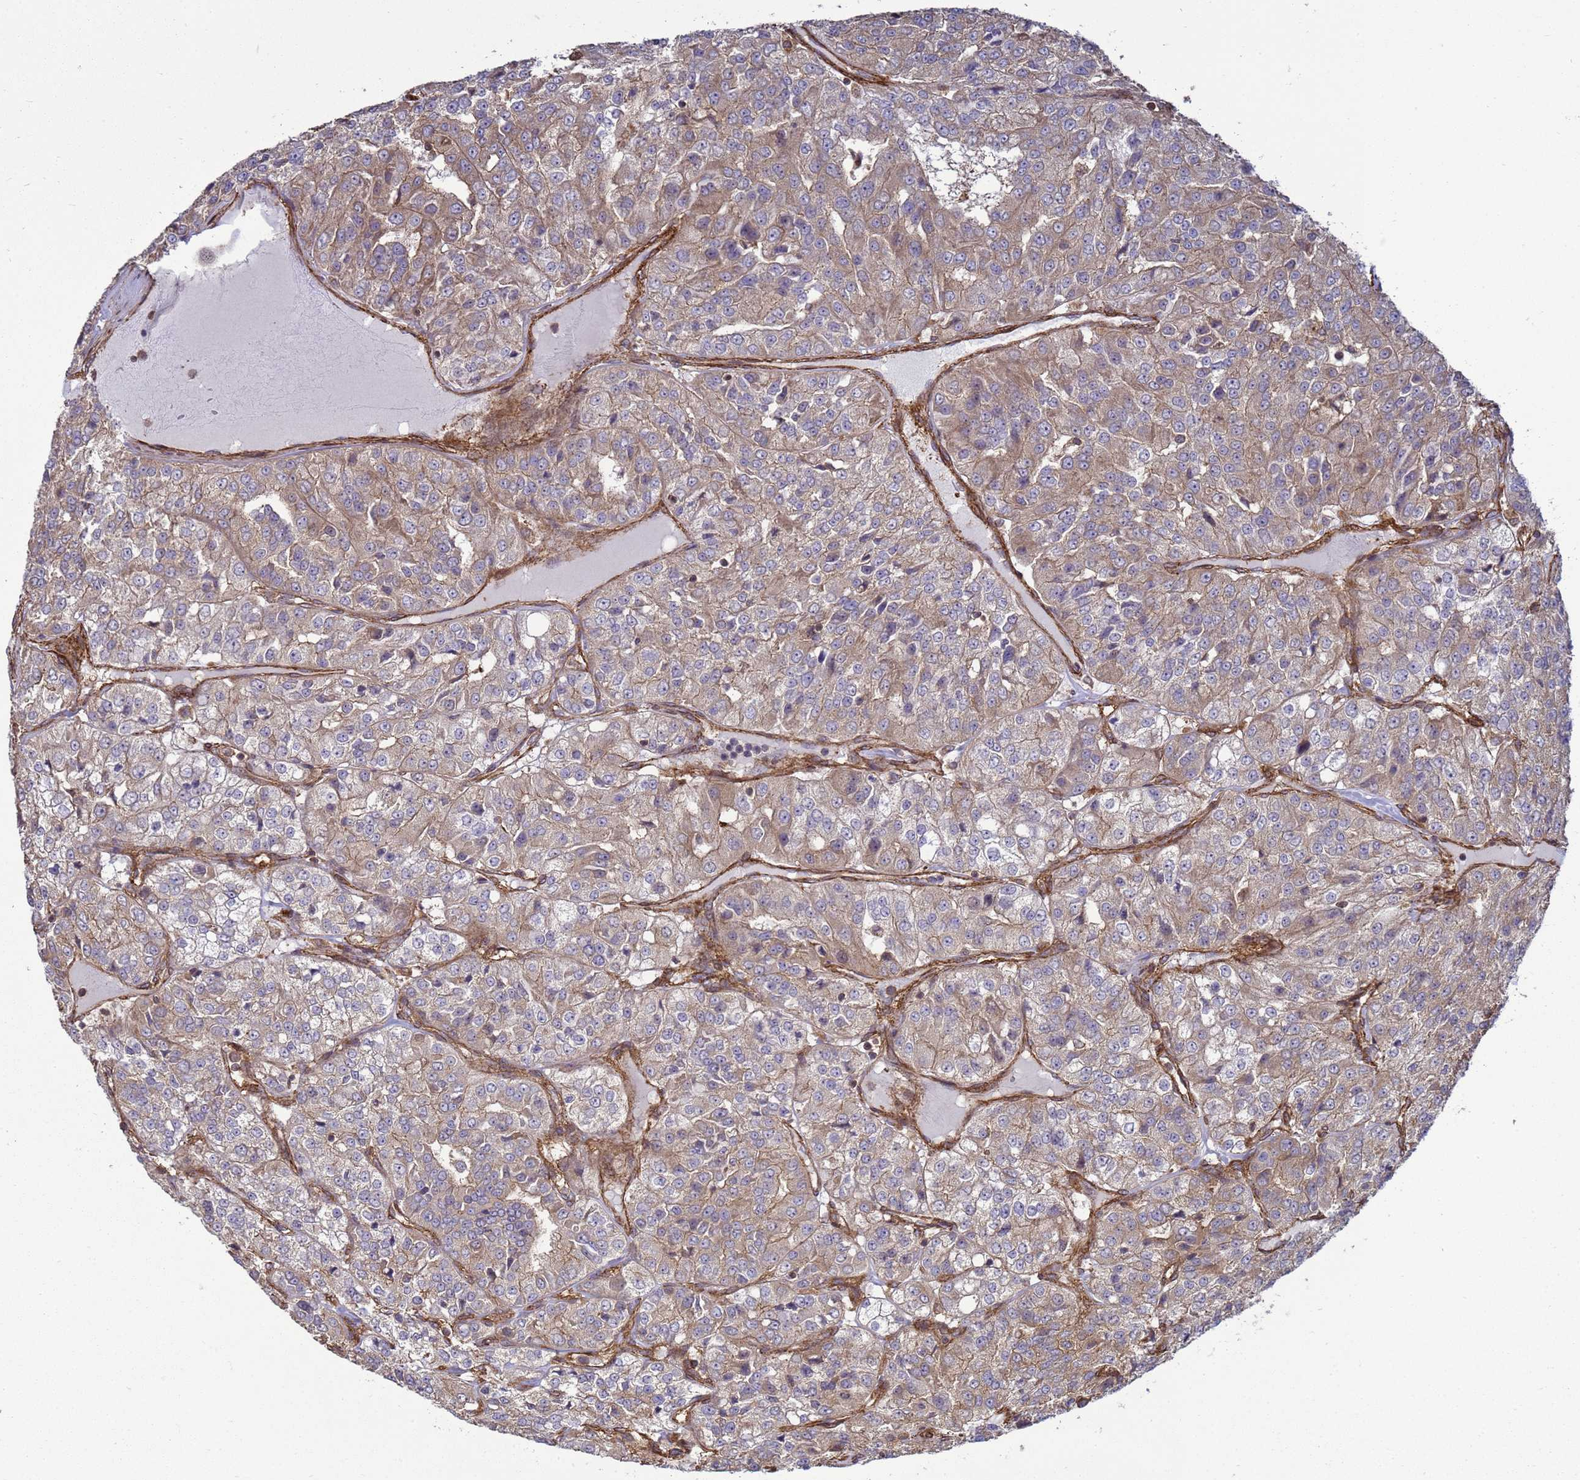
{"staining": {"intensity": "weak", "quantity": ">75%", "location": "cytoplasmic/membranous"}, "tissue": "renal cancer", "cell_type": "Tumor cells", "image_type": "cancer", "snomed": [{"axis": "morphology", "description": "Adenocarcinoma, NOS"}, {"axis": "topography", "description": "Kidney"}], "caption": "Immunohistochemistry (IHC) (DAB (3,3'-diaminobenzidine)) staining of renal cancer reveals weak cytoplasmic/membranous protein positivity in approximately >75% of tumor cells.", "gene": "CNOT1", "patient": {"sex": "female", "age": 63}}